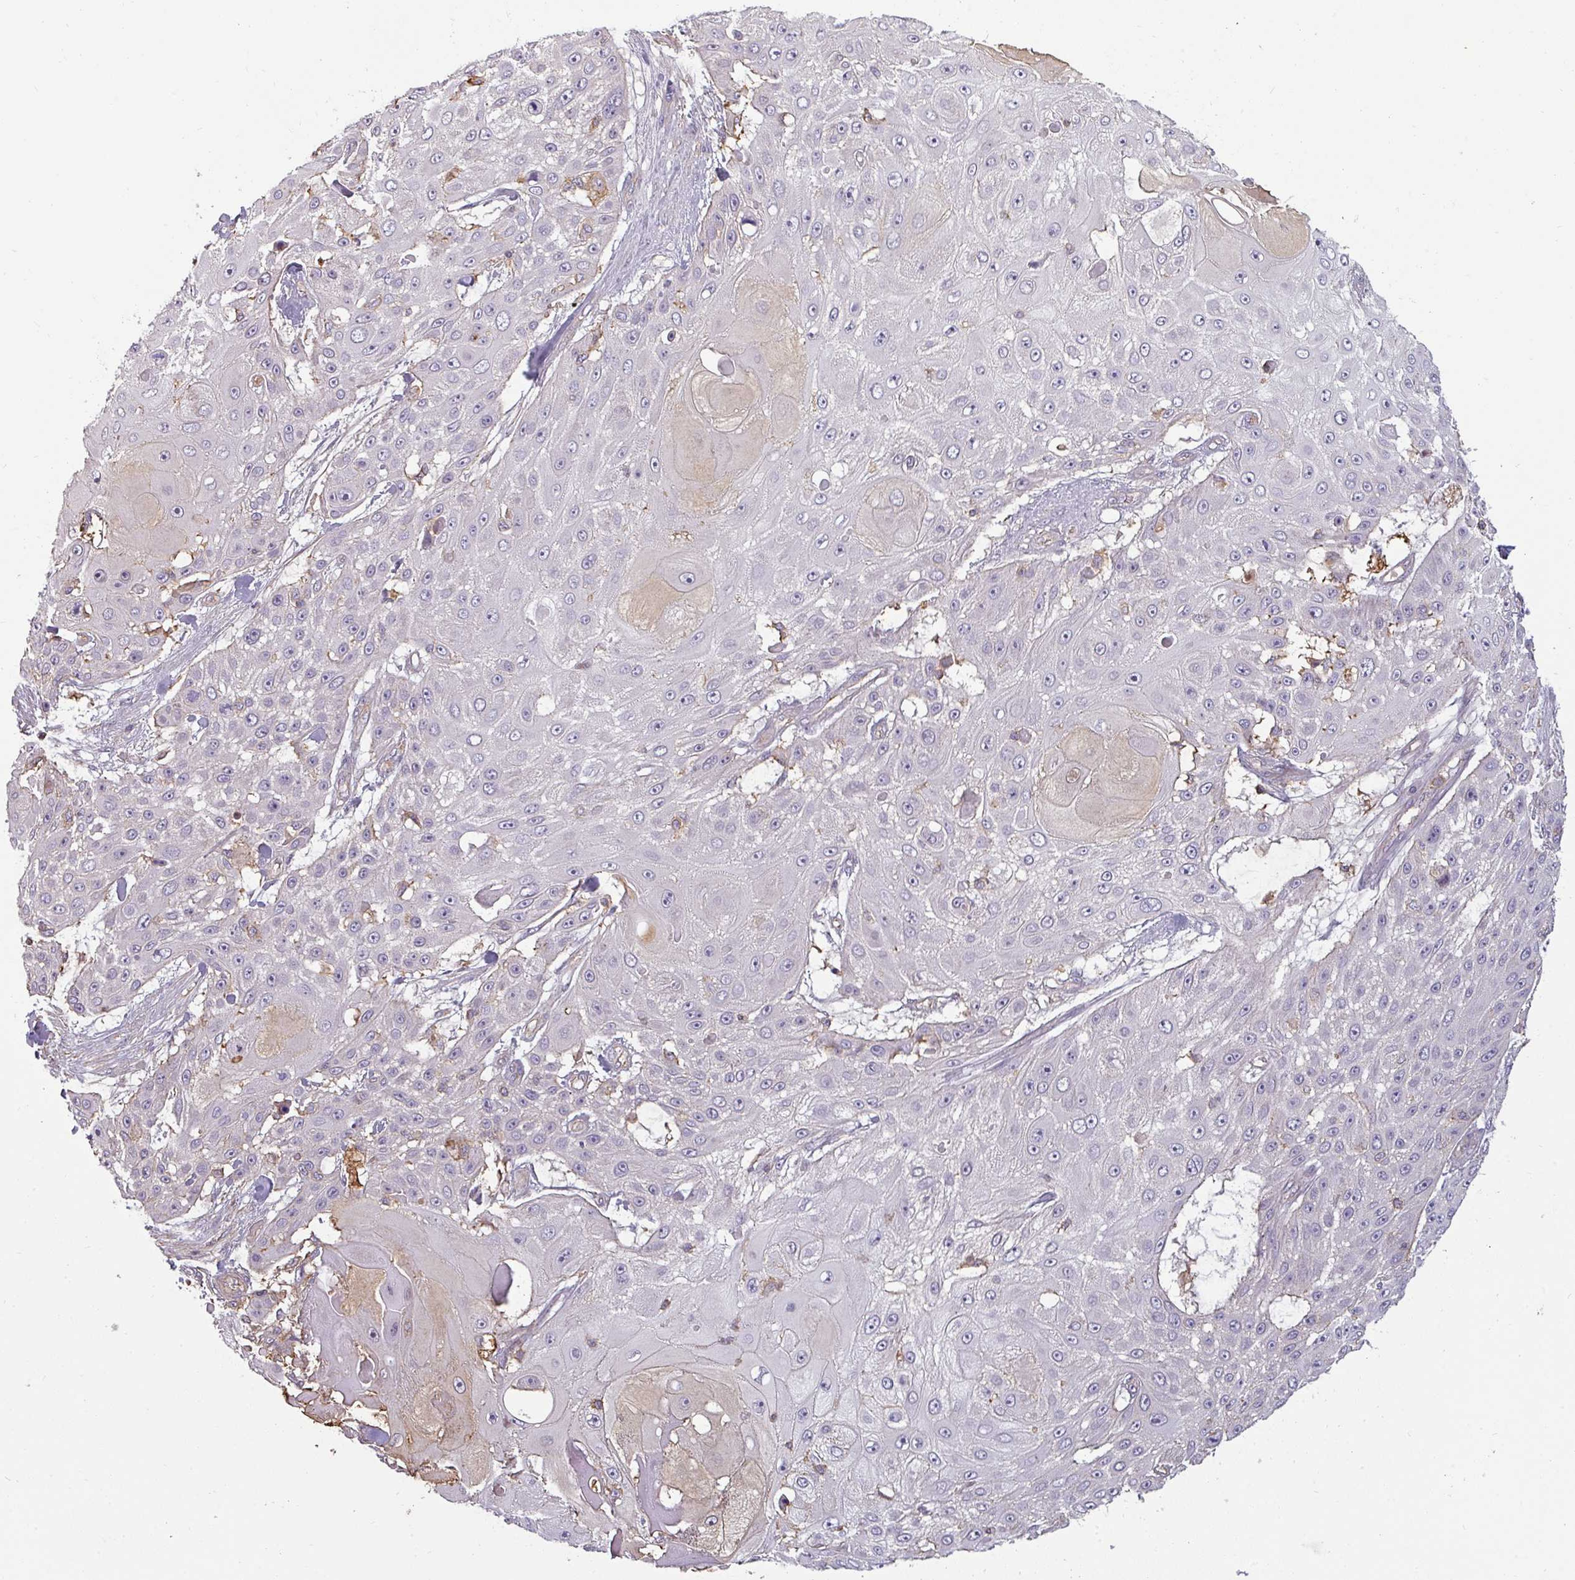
{"staining": {"intensity": "negative", "quantity": "none", "location": "none"}, "tissue": "skin cancer", "cell_type": "Tumor cells", "image_type": "cancer", "snomed": [{"axis": "morphology", "description": "Squamous cell carcinoma, NOS"}, {"axis": "topography", "description": "Skin"}], "caption": "DAB immunohistochemical staining of human skin cancer shows no significant positivity in tumor cells.", "gene": "ZNF835", "patient": {"sex": "female", "age": 86}}